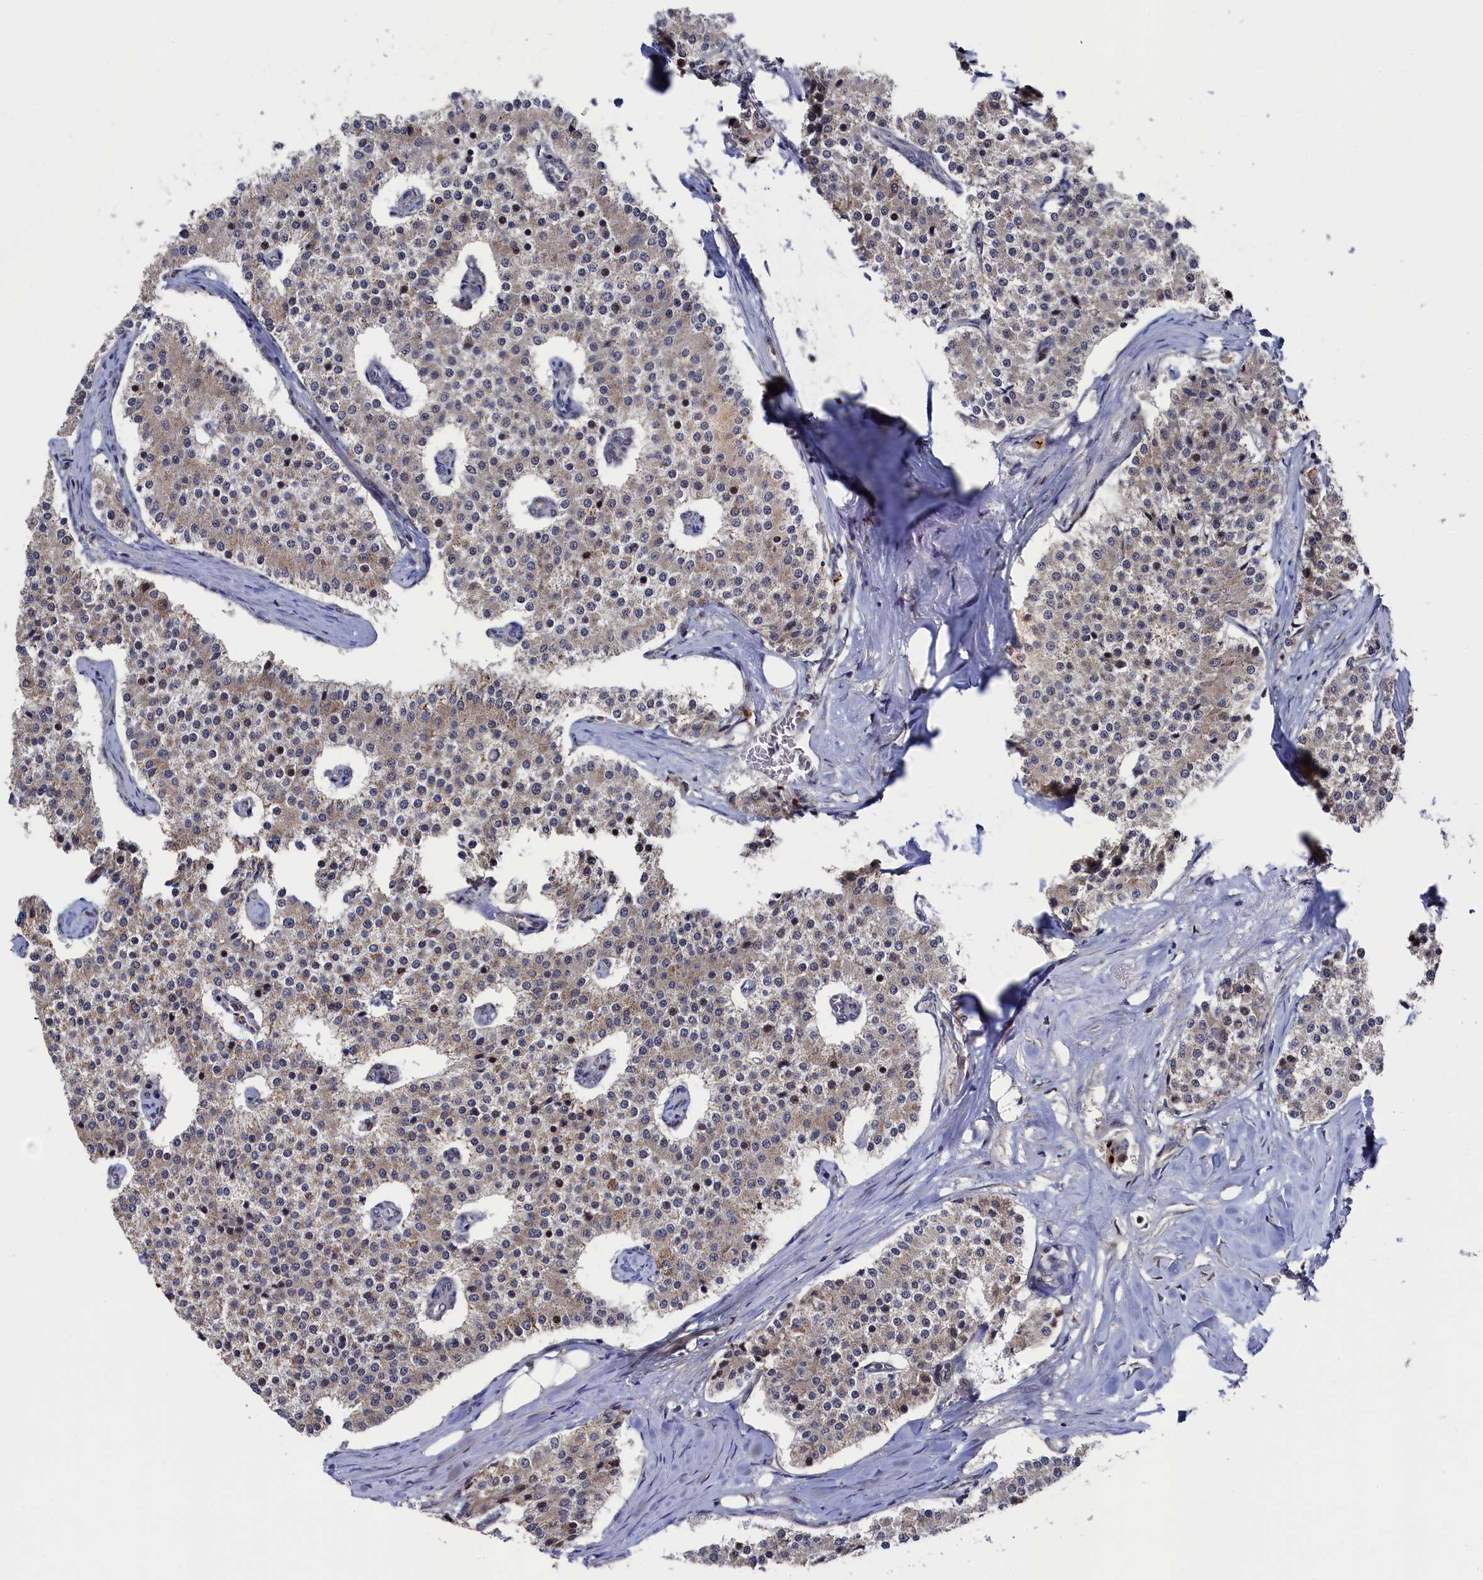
{"staining": {"intensity": "negative", "quantity": "none", "location": "none"}, "tissue": "carcinoid", "cell_type": "Tumor cells", "image_type": "cancer", "snomed": [{"axis": "morphology", "description": "Carcinoid, malignant, NOS"}, {"axis": "topography", "description": "Colon"}], "caption": "Tumor cells show no significant protein staining in malignant carcinoid. (Brightfield microscopy of DAB immunohistochemistry at high magnification).", "gene": "ZNF891", "patient": {"sex": "female", "age": 52}}